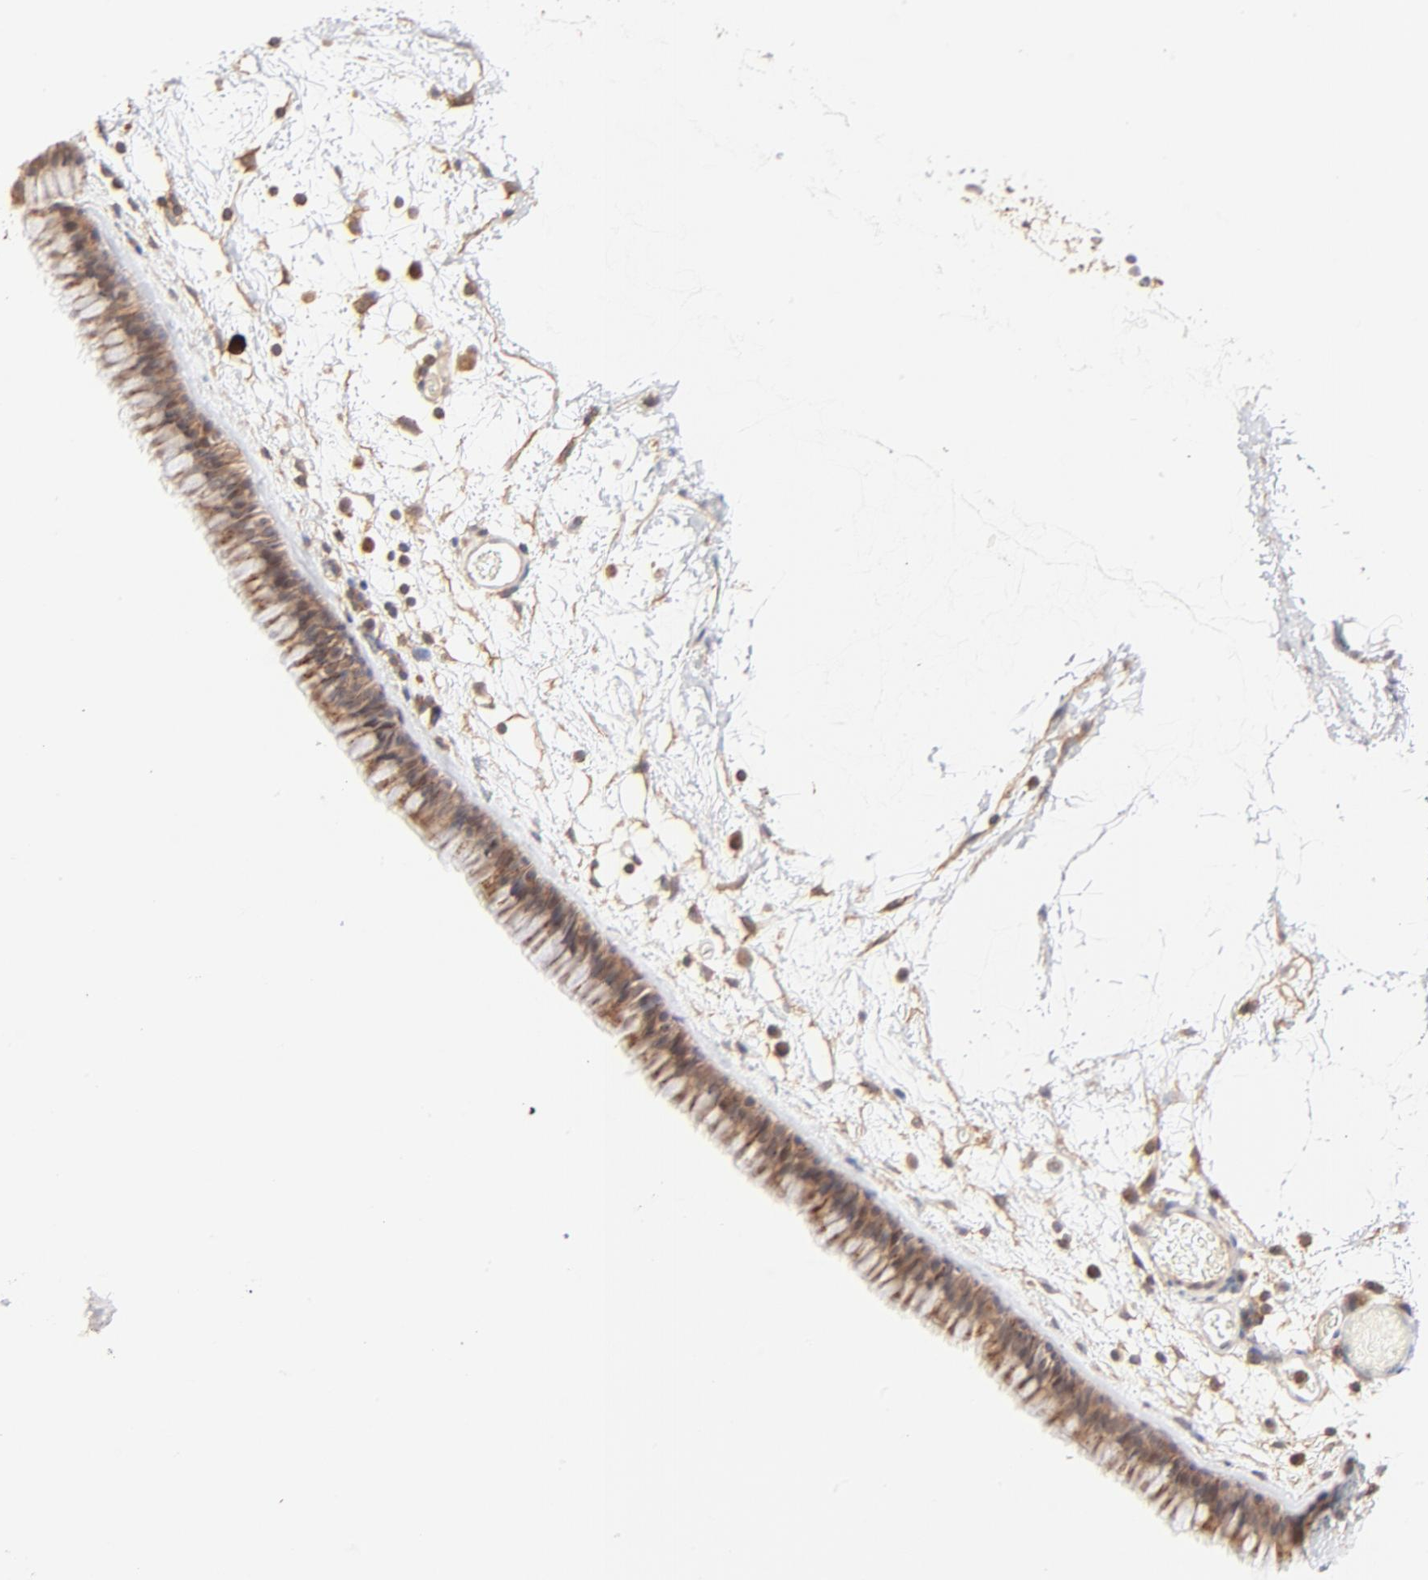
{"staining": {"intensity": "moderate", "quantity": ">75%", "location": "cytoplasmic/membranous"}, "tissue": "nasopharynx", "cell_type": "Respiratory epithelial cells", "image_type": "normal", "snomed": [{"axis": "morphology", "description": "Normal tissue, NOS"}, {"axis": "morphology", "description": "Inflammation, NOS"}, {"axis": "topography", "description": "Nasopharynx"}], "caption": "Normal nasopharynx exhibits moderate cytoplasmic/membranous expression in about >75% of respiratory epithelial cells (IHC, brightfield microscopy, high magnification)..", "gene": "CSPG4", "patient": {"sex": "male", "age": 48}}